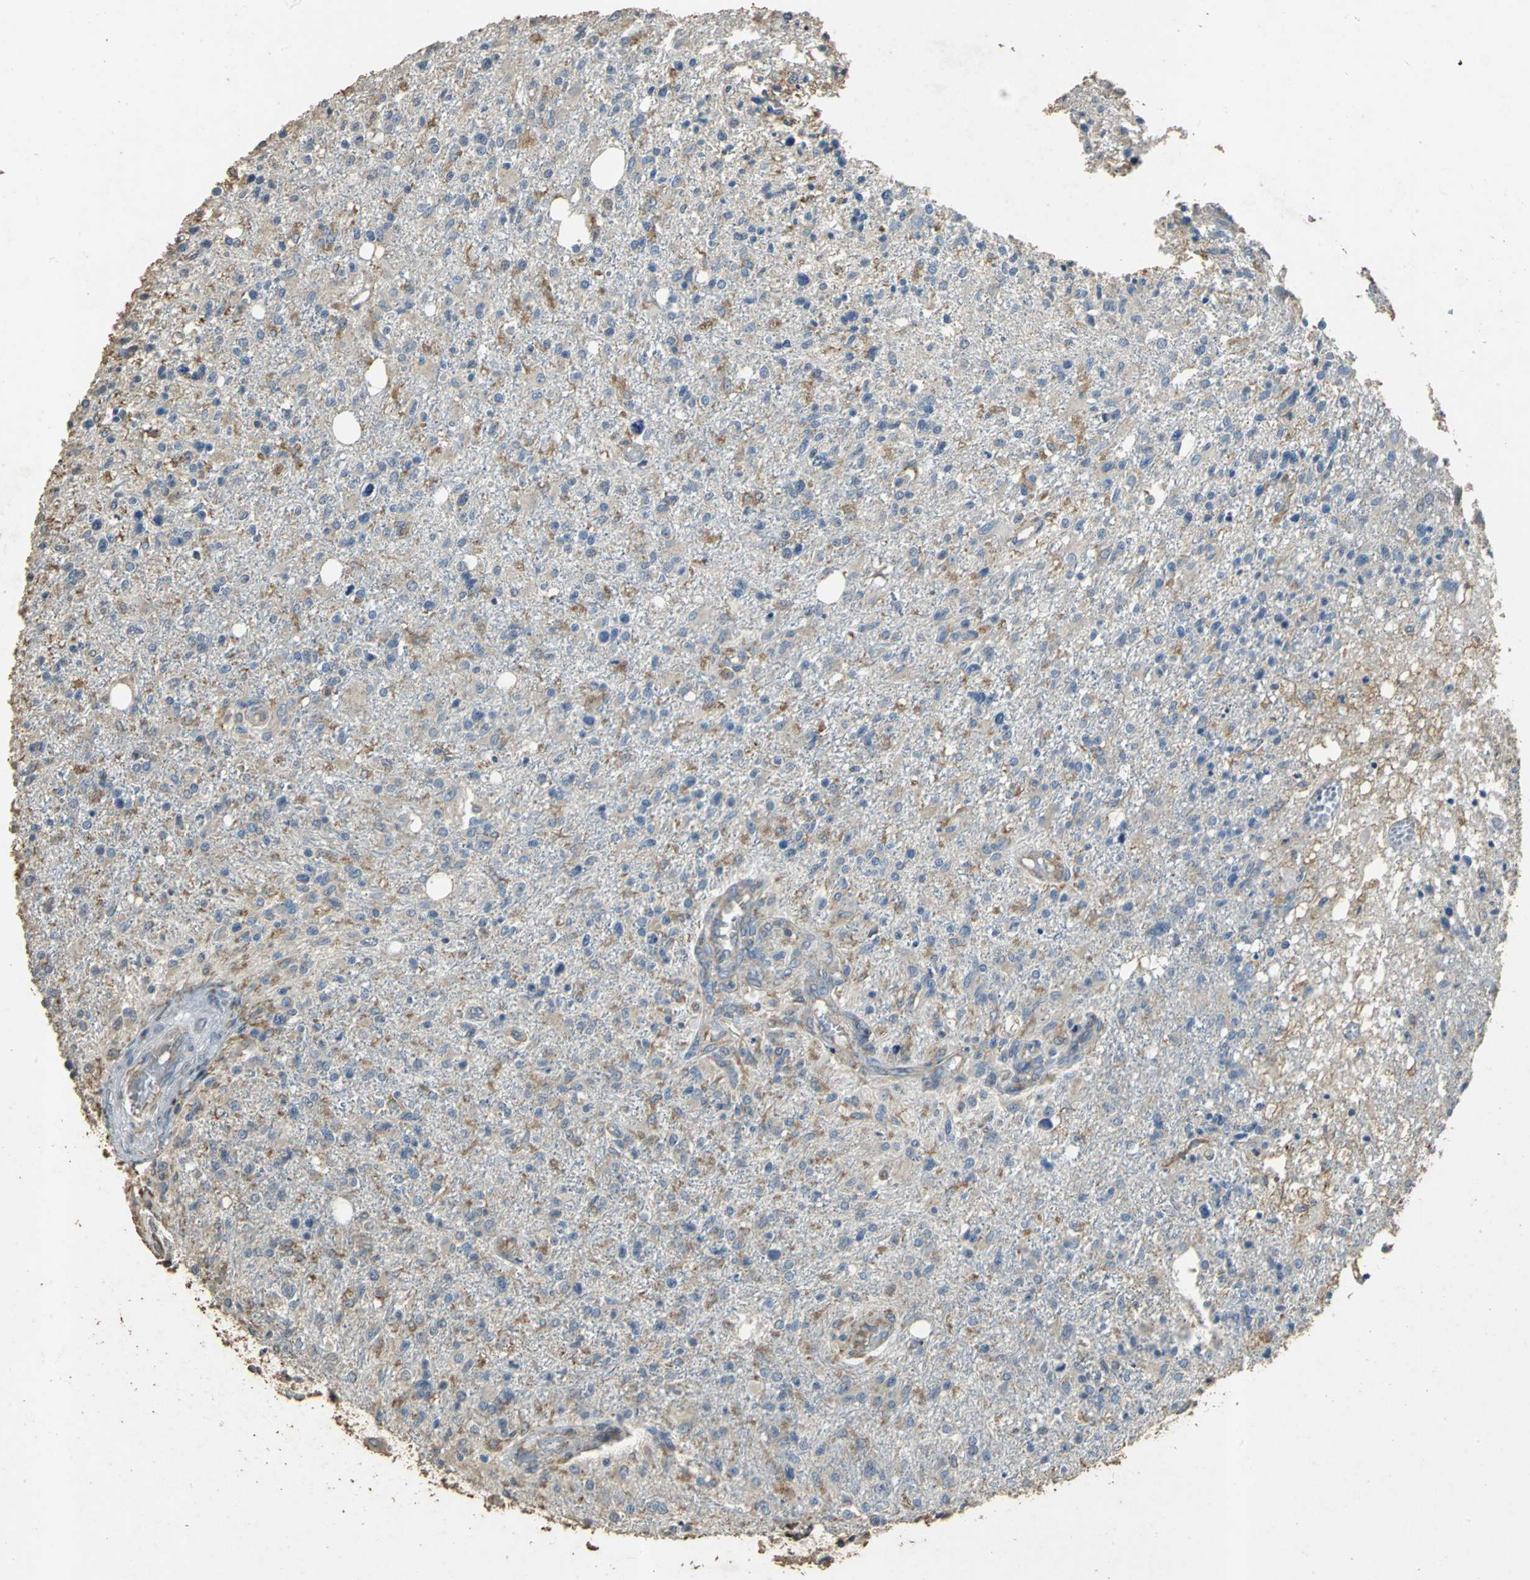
{"staining": {"intensity": "weak", "quantity": "25%-75%", "location": "cytoplasmic/membranous"}, "tissue": "glioma", "cell_type": "Tumor cells", "image_type": "cancer", "snomed": [{"axis": "morphology", "description": "Glioma, malignant, High grade"}, {"axis": "topography", "description": "Cerebral cortex"}], "caption": "IHC (DAB (3,3'-diaminobenzidine)) staining of glioma demonstrates weak cytoplasmic/membranous protein expression in approximately 25%-75% of tumor cells.", "gene": "ACSL4", "patient": {"sex": "male", "age": 76}}